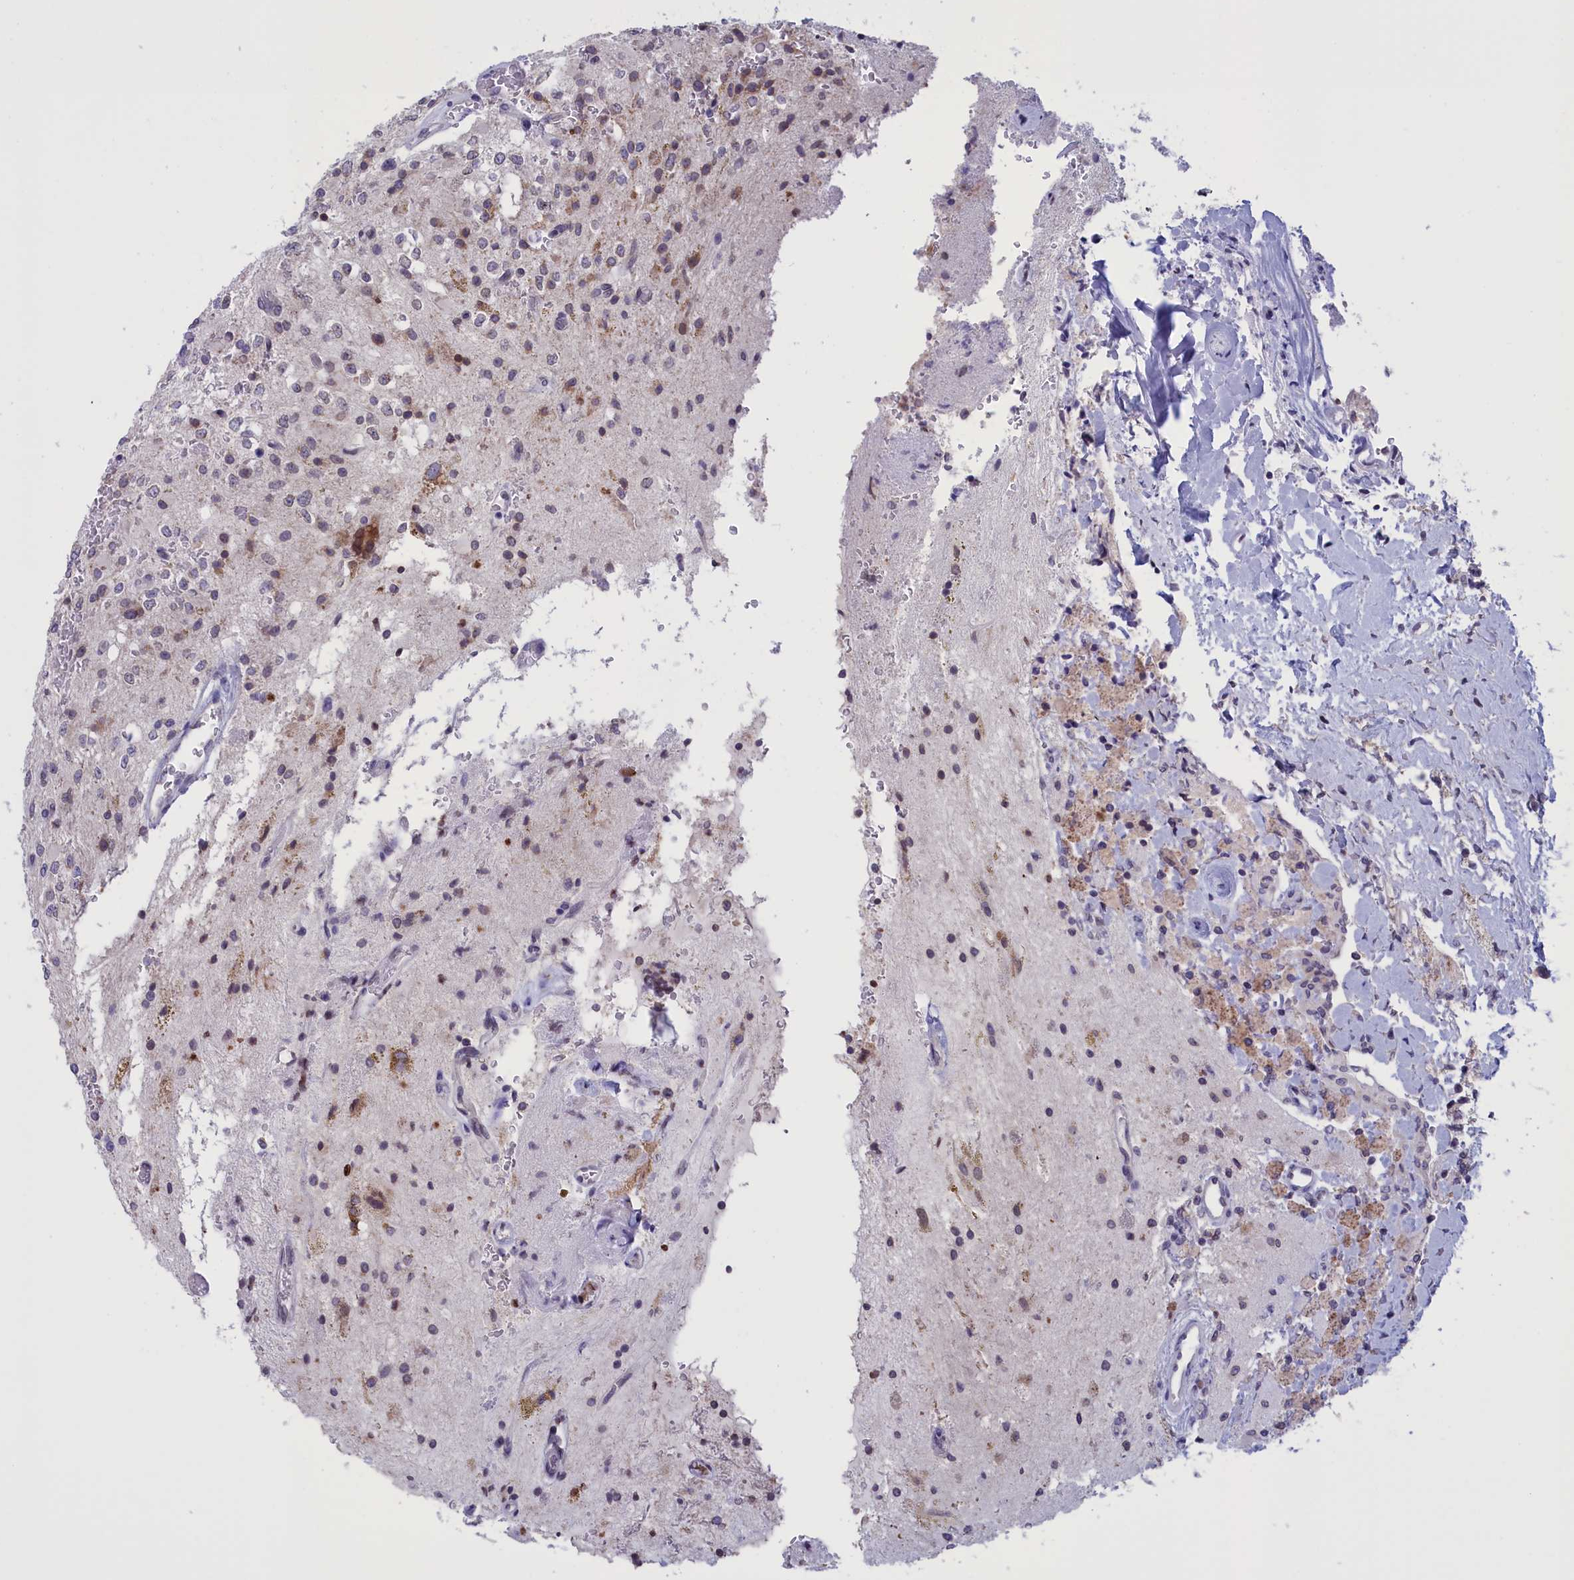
{"staining": {"intensity": "negative", "quantity": "none", "location": "none"}, "tissue": "glioma", "cell_type": "Tumor cells", "image_type": "cancer", "snomed": [{"axis": "morphology", "description": "Glioma, malignant, High grade"}, {"axis": "topography", "description": "Brain"}], "caption": "Human glioma stained for a protein using immunohistochemistry demonstrates no staining in tumor cells.", "gene": "PARS2", "patient": {"sex": "male", "age": 34}}